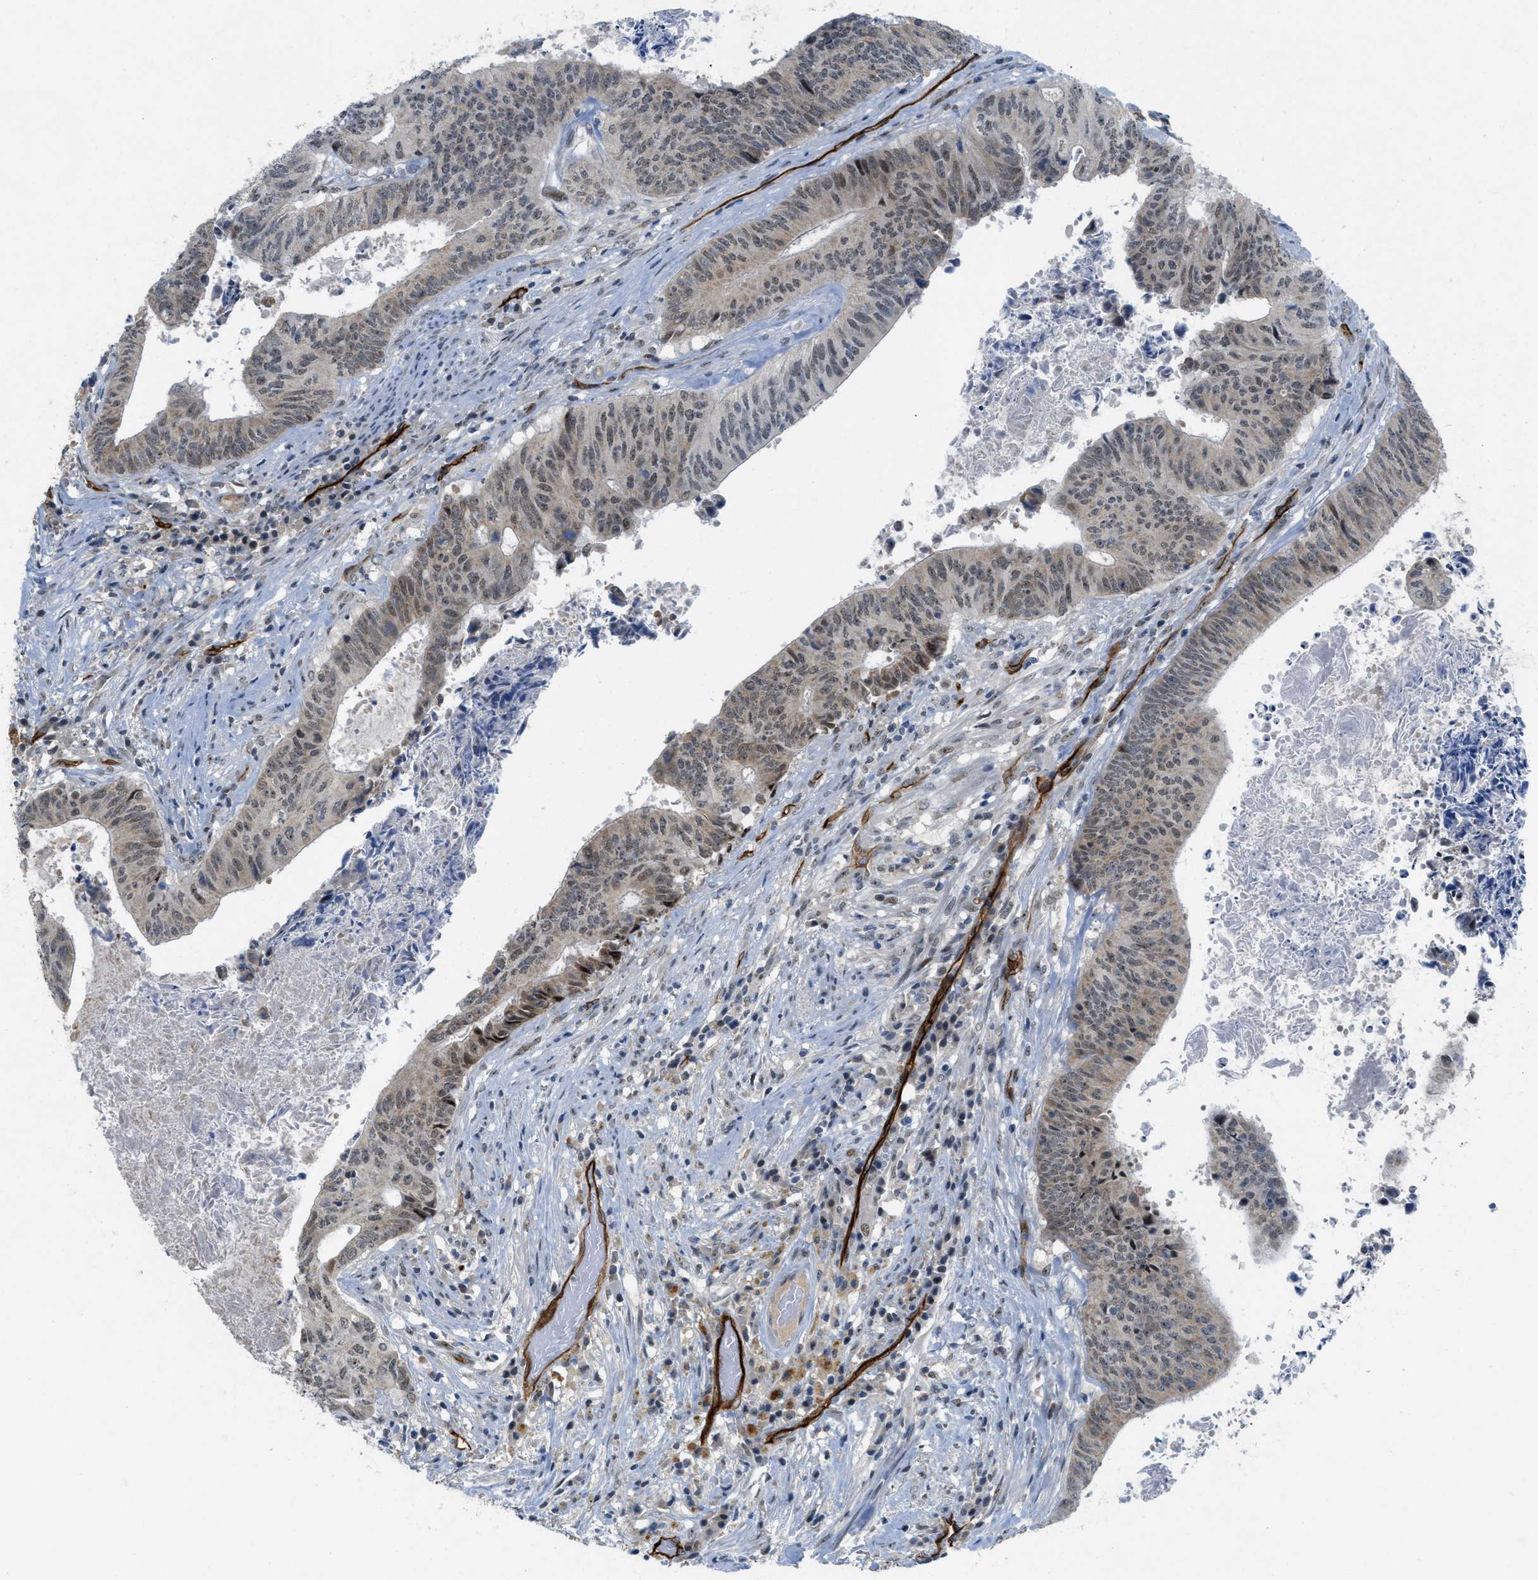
{"staining": {"intensity": "weak", "quantity": "25%-75%", "location": "cytoplasmic/membranous"}, "tissue": "colorectal cancer", "cell_type": "Tumor cells", "image_type": "cancer", "snomed": [{"axis": "morphology", "description": "Adenocarcinoma, NOS"}, {"axis": "topography", "description": "Rectum"}], "caption": "Weak cytoplasmic/membranous staining is identified in about 25%-75% of tumor cells in adenocarcinoma (colorectal). (DAB (3,3'-diaminobenzidine) IHC, brown staining for protein, blue staining for nuclei).", "gene": "SLCO2A1", "patient": {"sex": "male", "age": 72}}